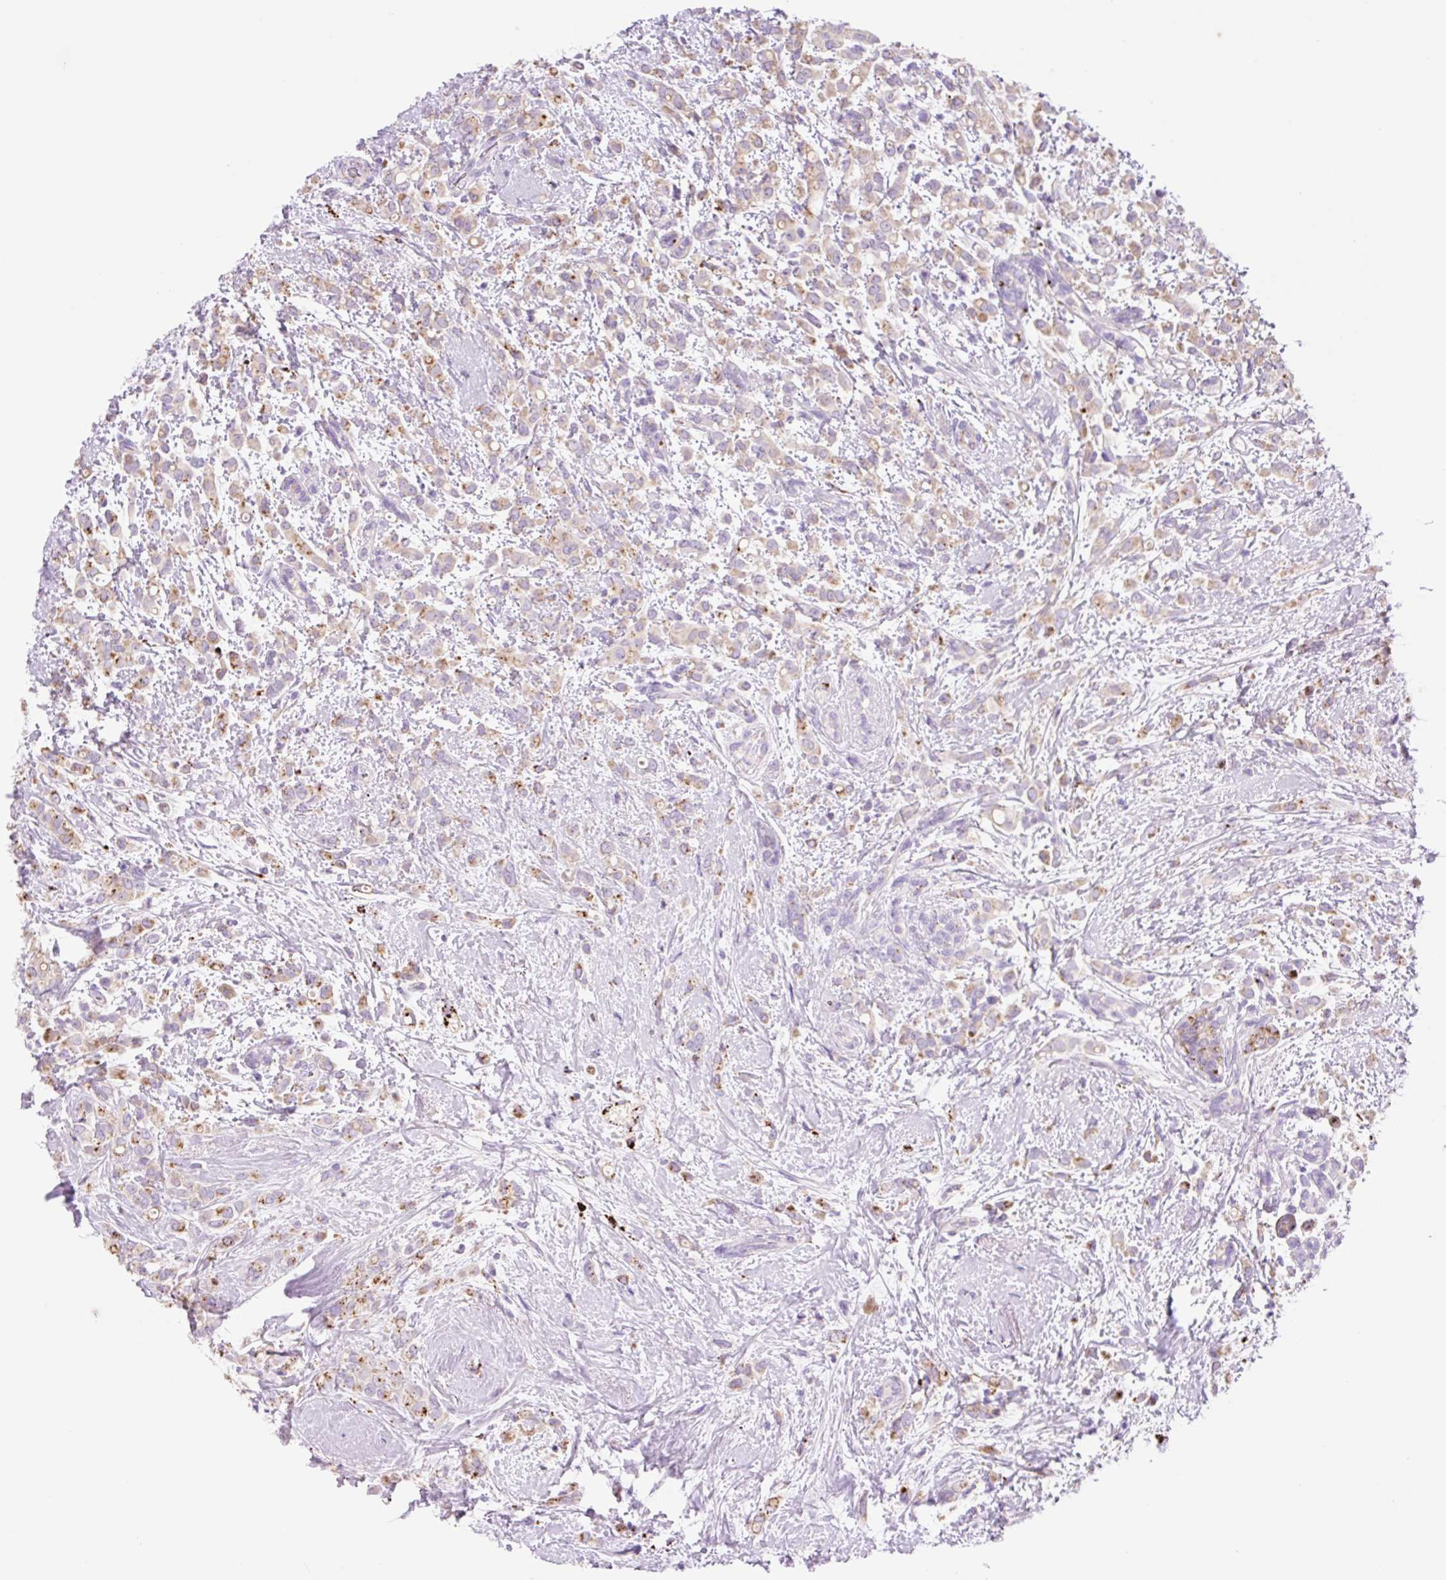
{"staining": {"intensity": "weak", "quantity": ">75%", "location": "cytoplasmic/membranous"}, "tissue": "breast cancer", "cell_type": "Tumor cells", "image_type": "cancer", "snomed": [{"axis": "morphology", "description": "Lobular carcinoma"}, {"axis": "topography", "description": "Breast"}], "caption": "Lobular carcinoma (breast) tissue exhibits weak cytoplasmic/membranous positivity in about >75% of tumor cells, visualized by immunohistochemistry.", "gene": "HEXA", "patient": {"sex": "female", "age": 68}}